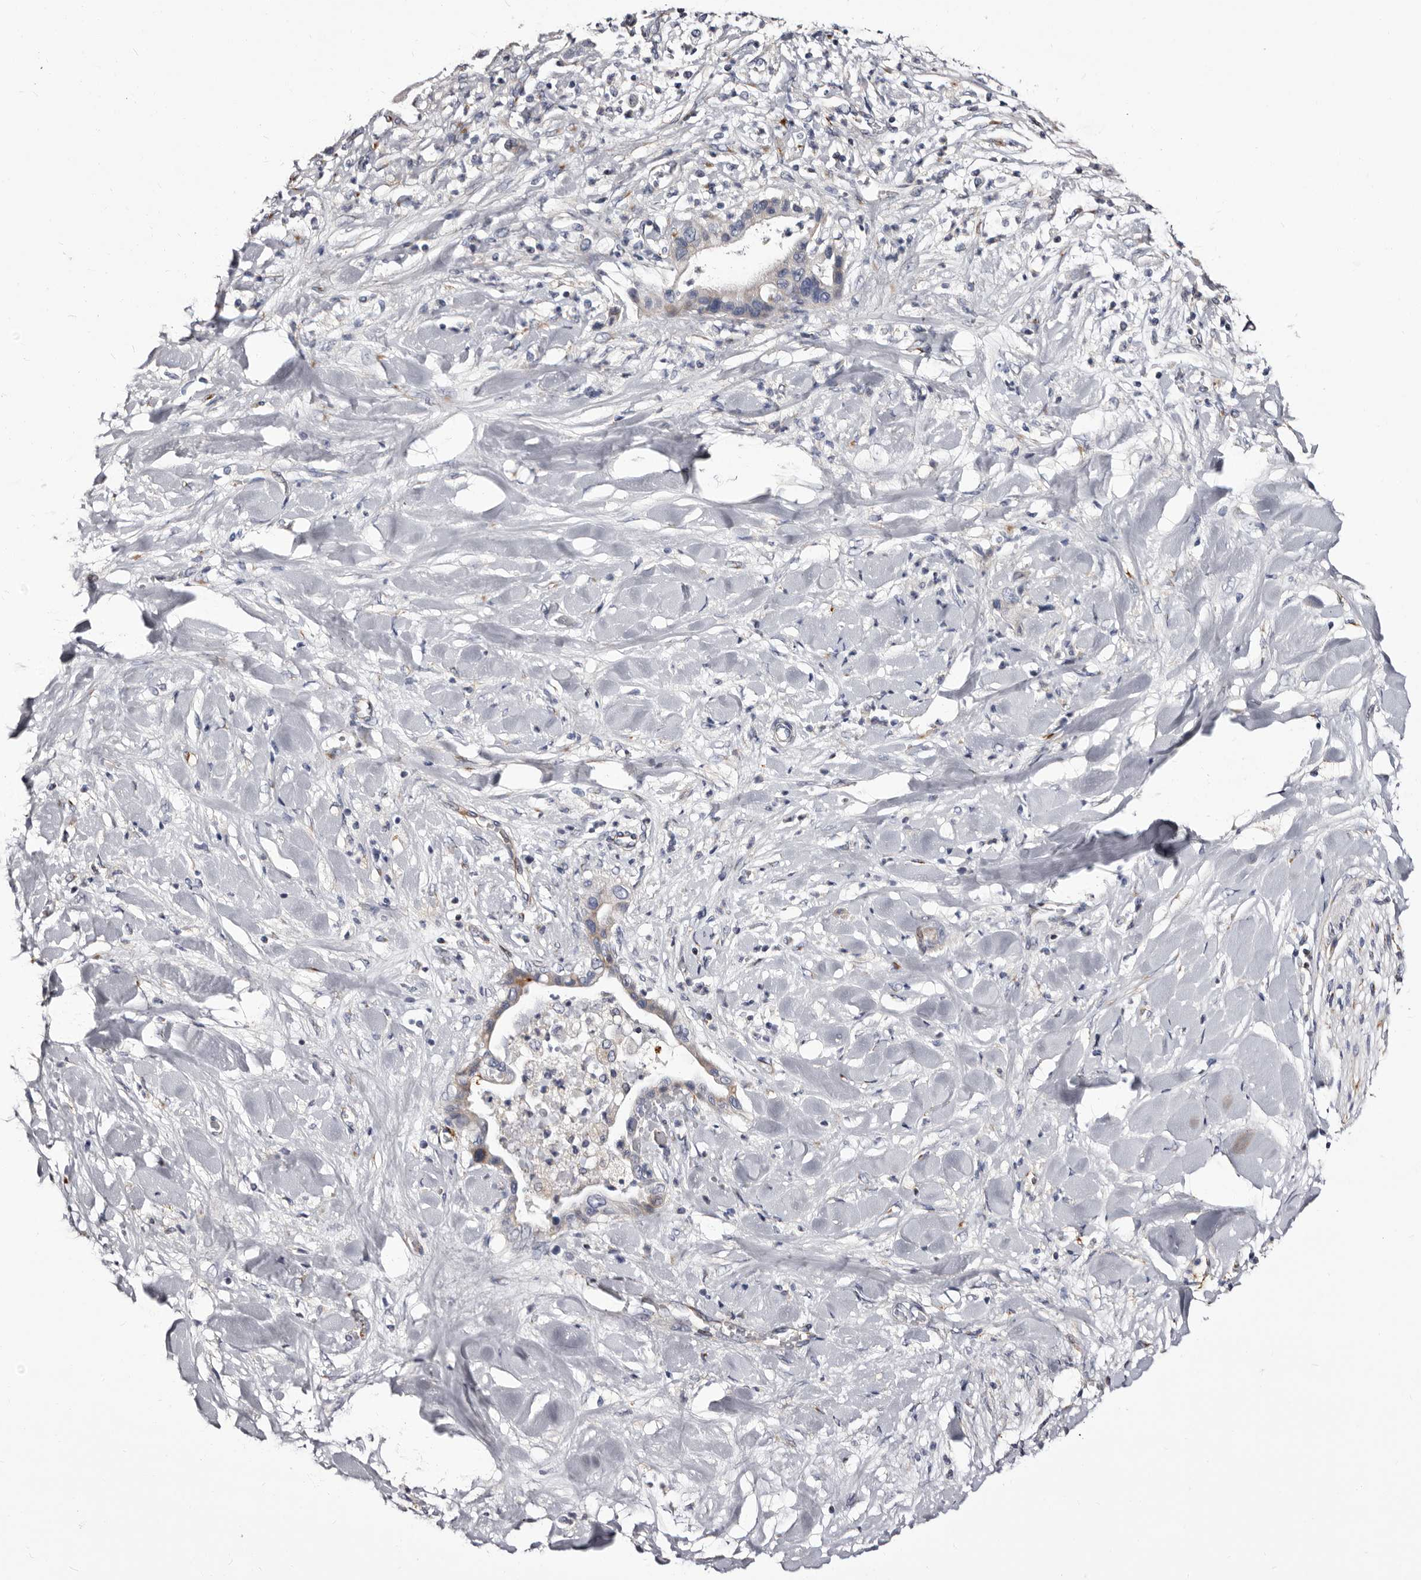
{"staining": {"intensity": "negative", "quantity": "none", "location": "none"}, "tissue": "liver cancer", "cell_type": "Tumor cells", "image_type": "cancer", "snomed": [{"axis": "morphology", "description": "Cholangiocarcinoma"}, {"axis": "topography", "description": "Liver"}], "caption": "Tumor cells are negative for protein expression in human cholangiocarcinoma (liver).", "gene": "AUNIP", "patient": {"sex": "female", "age": 54}}